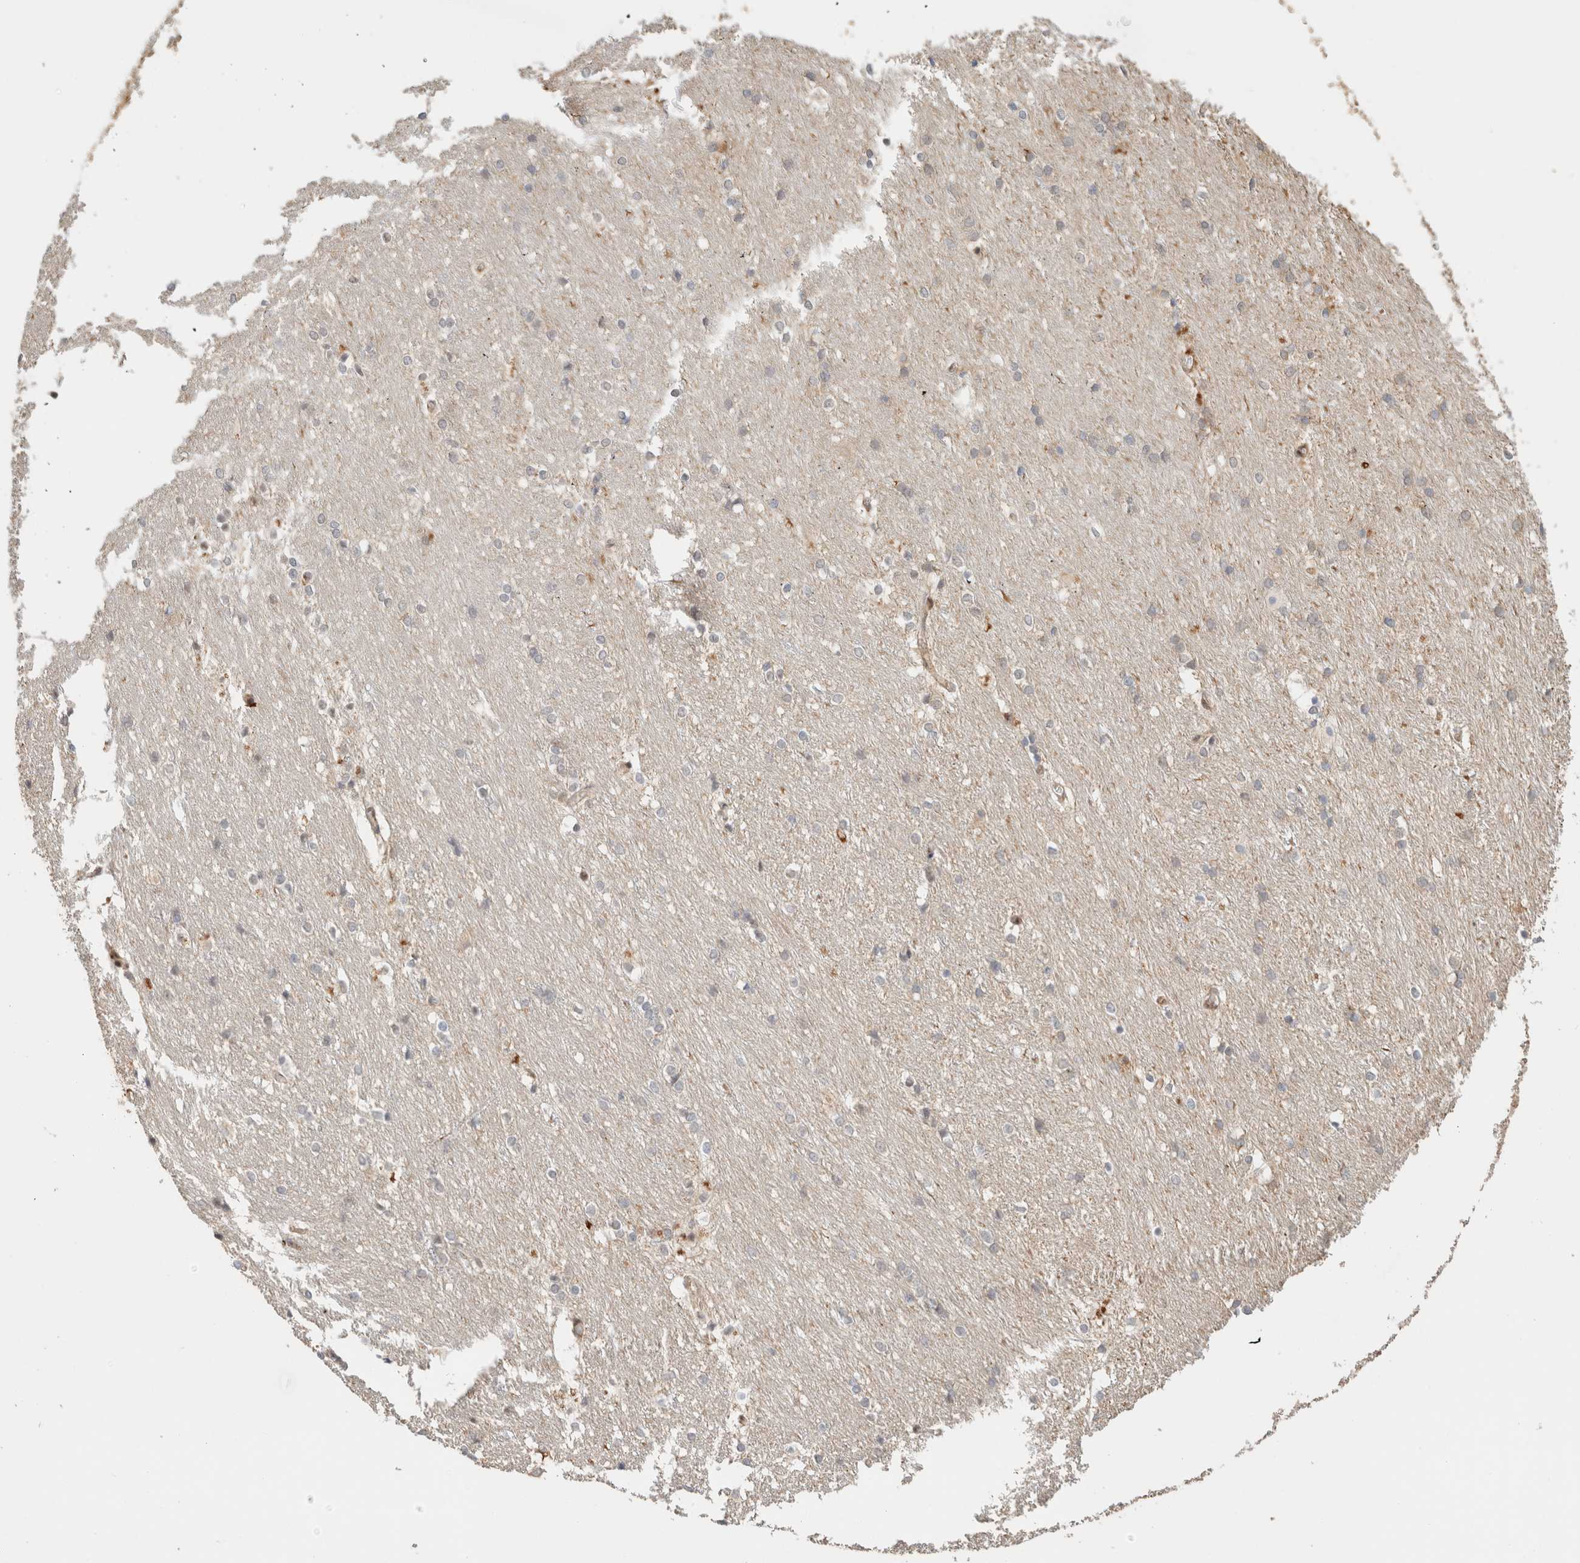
{"staining": {"intensity": "negative", "quantity": "none", "location": "none"}, "tissue": "caudate", "cell_type": "Glial cells", "image_type": "normal", "snomed": [{"axis": "morphology", "description": "Normal tissue, NOS"}, {"axis": "topography", "description": "Lateral ventricle wall"}], "caption": "A high-resolution image shows IHC staining of normal caudate, which demonstrates no significant staining in glial cells.", "gene": "ID3", "patient": {"sex": "female", "age": 19}}